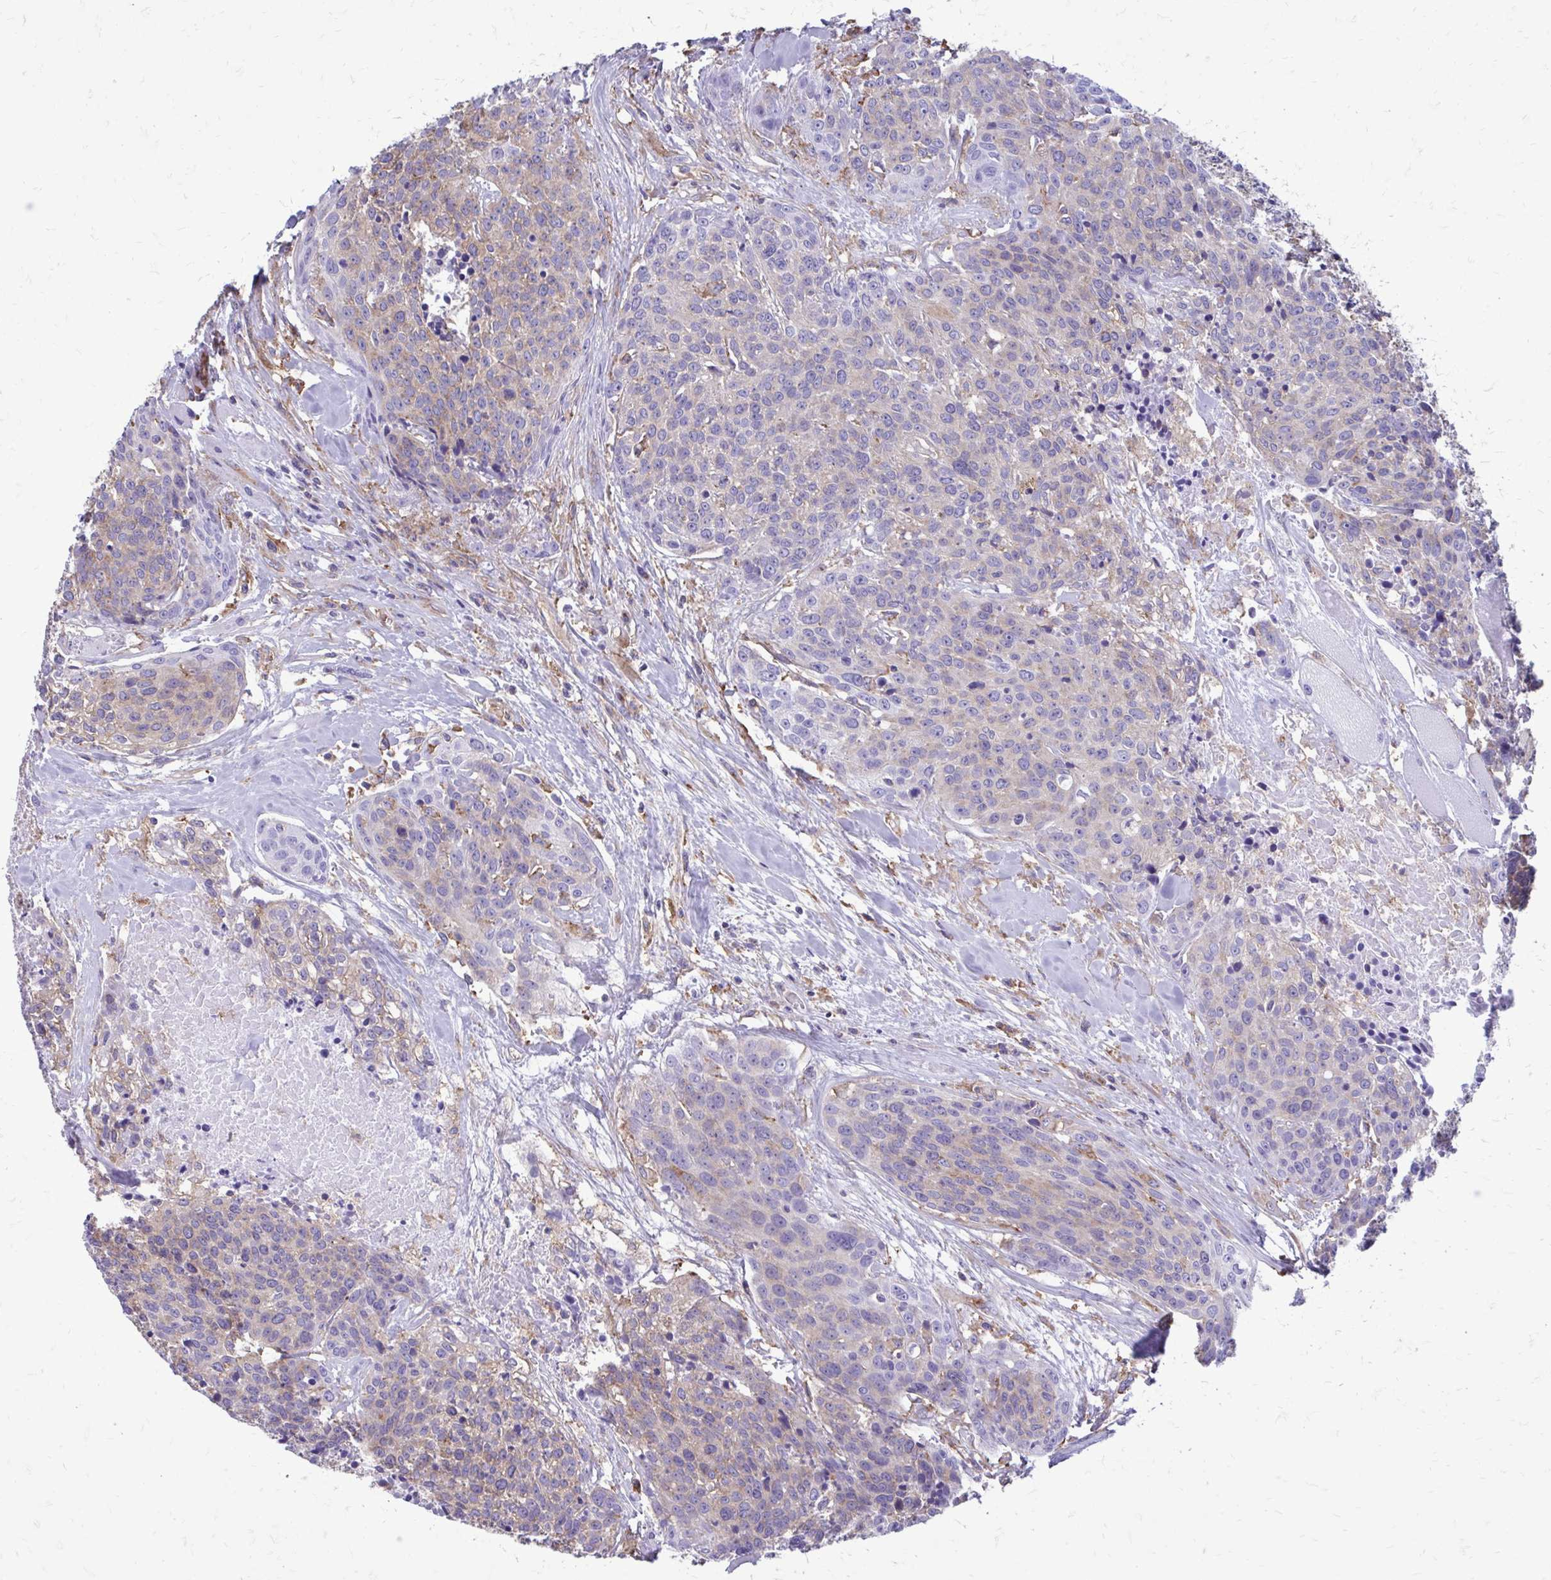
{"staining": {"intensity": "weak", "quantity": "<25%", "location": "cytoplasmic/membranous"}, "tissue": "head and neck cancer", "cell_type": "Tumor cells", "image_type": "cancer", "snomed": [{"axis": "morphology", "description": "Squamous cell carcinoma, NOS"}, {"axis": "topography", "description": "Oral tissue"}, {"axis": "topography", "description": "Head-Neck"}], "caption": "Immunohistochemistry (IHC) image of head and neck squamous cell carcinoma stained for a protein (brown), which demonstrates no expression in tumor cells.", "gene": "CLTA", "patient": {"sex": "male", "age": 64}}